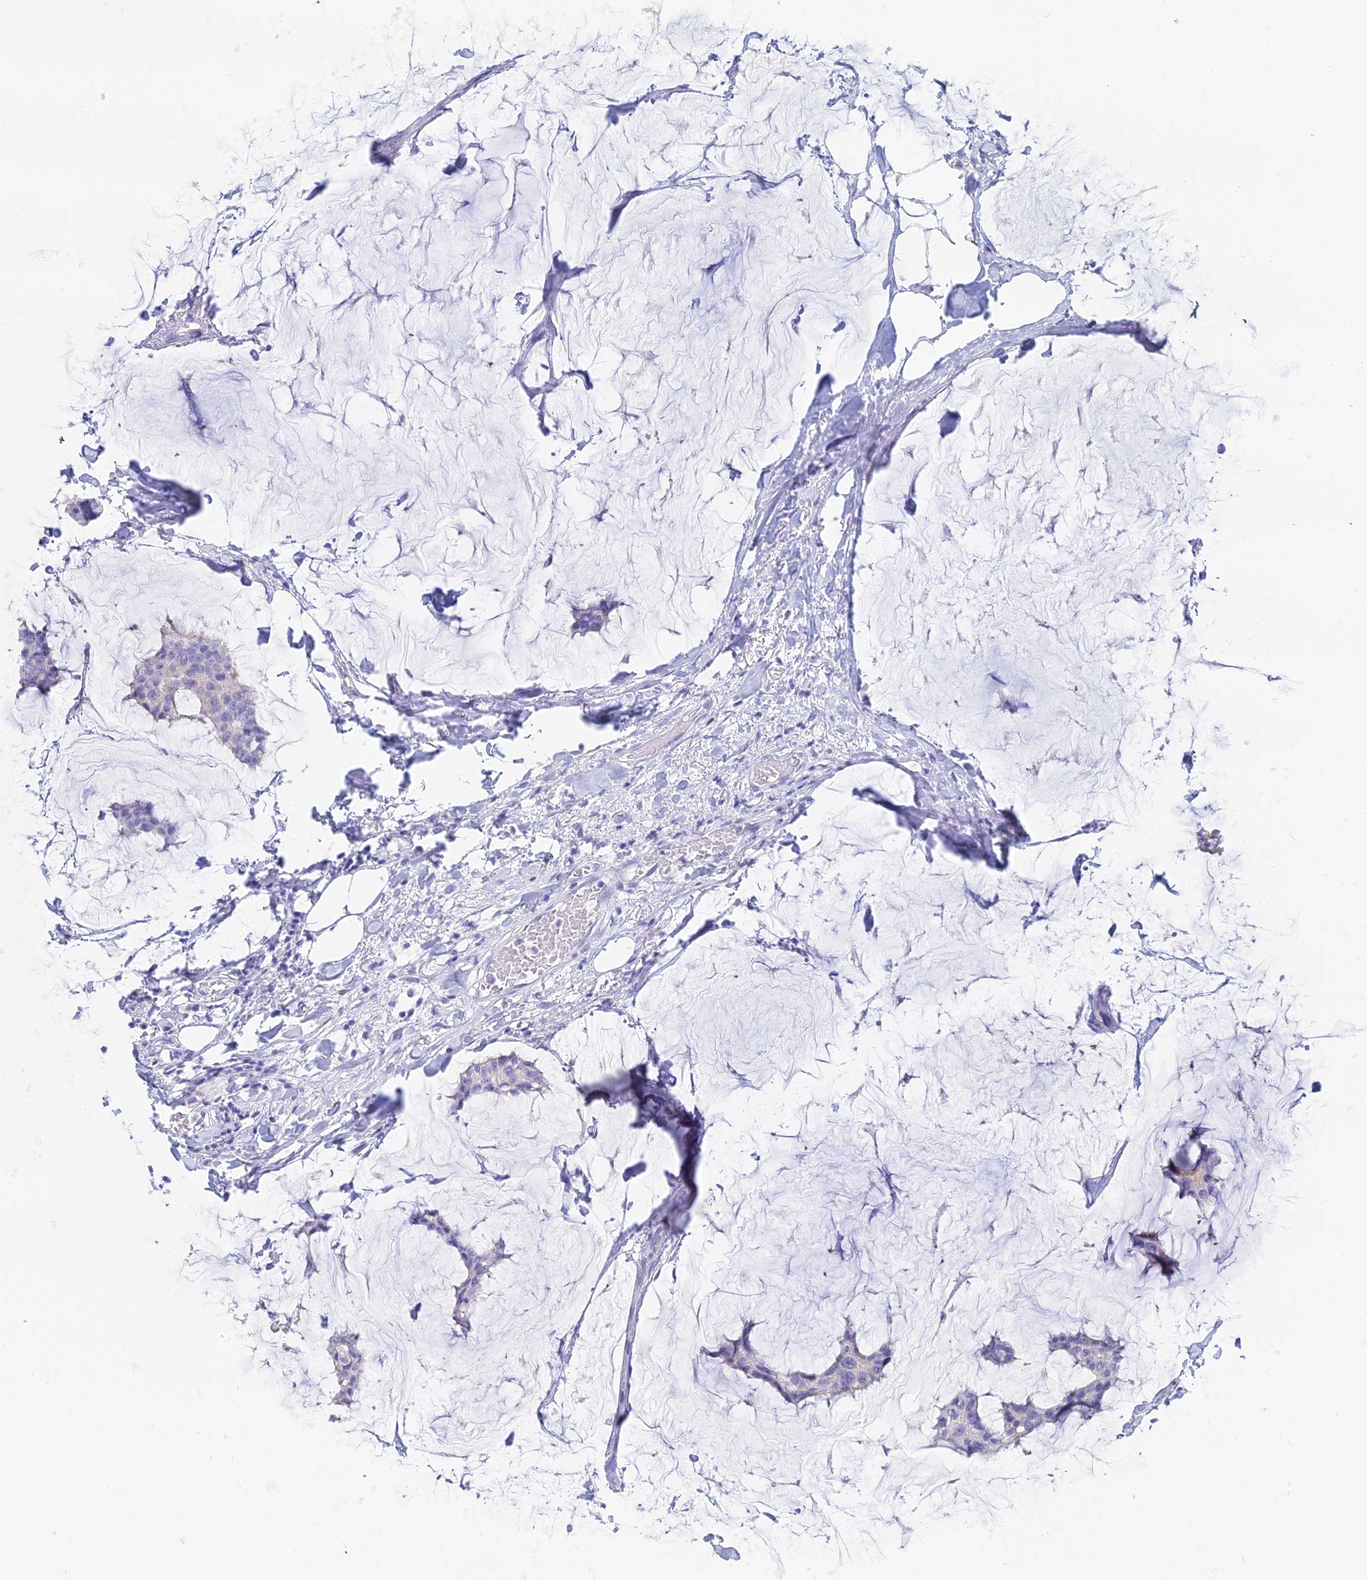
{"staining": {"intensity": "negative", "quantity": "none", "location": "none"}, "tissue": "breast cancer", "cell_type": "Tumor cells", "image_type": "cancer", "snomed": [{"axis": "morphology", "description": "Duct carcinoma"}, {"axis": "topography", "description": "Breast"}], "caption": "The image reveals no significant positivity in tumor cells of infiltrating ductal carcinoma (breast). (Brightfield microscopy of DAB (3,3'-diaminobenzidine) IHC at high magnification).", "gene": "B3GALT4", "patient": {"sex": "female", "age": 93}}